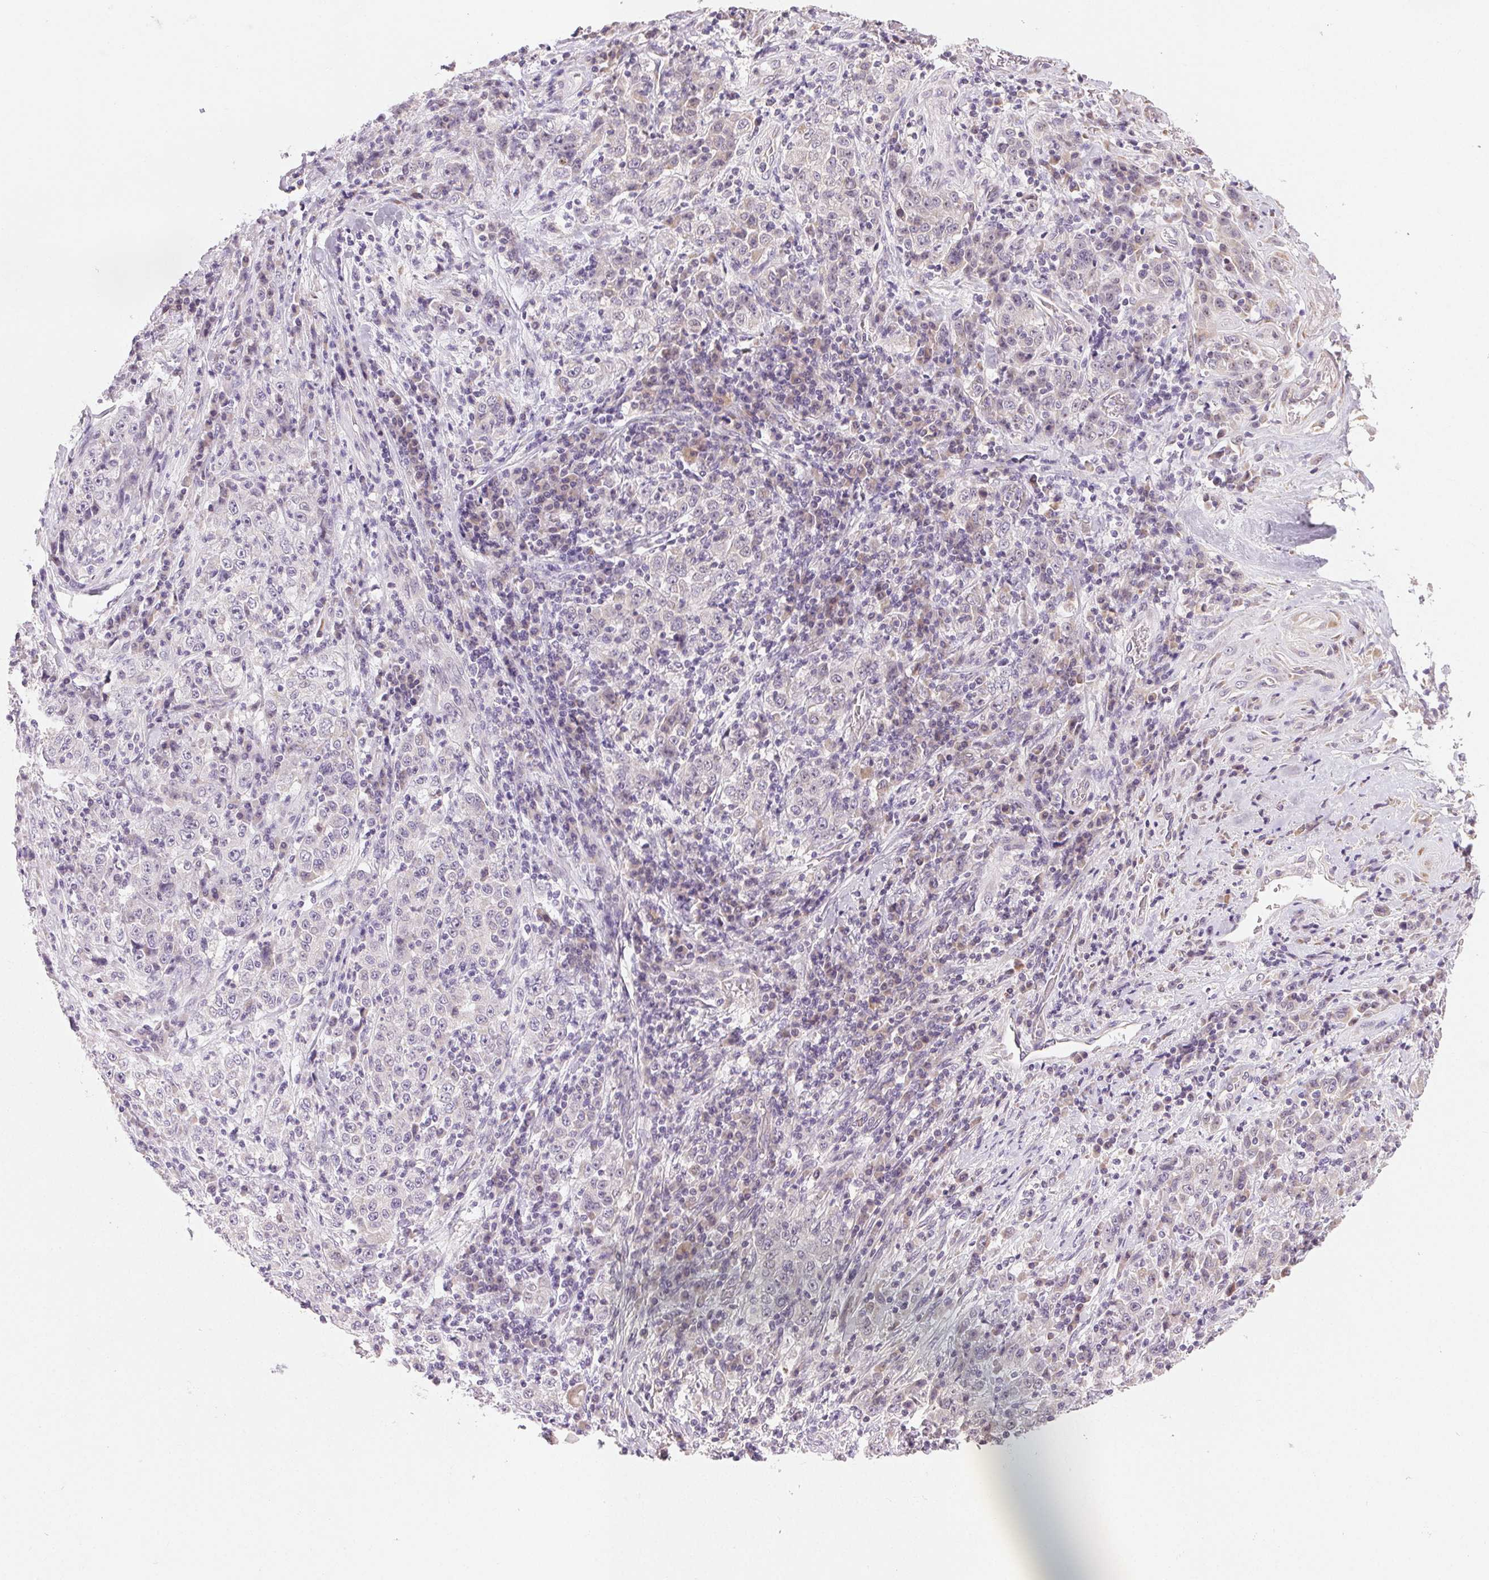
{"staining": {"intensity": "negative", "quantity": "none", "location": "none"}, "tissue": "stomach cancer", "cell_type": "Tumor cells", "image_type": "cancer", "snomed": [{"axis": "morphology", "description": "Normal tissue, NOS"}, {"axis": "morphology", "description": "Adenocarcinoma, NOS"}, {"axis": "topography", "description": "Stomach, upper"}, {"axis": "topography", "description": "Stomach"}], "caption": "Stomach adenocarcinoma was stained to show a protein in brown. There is no significant expression in tumor cells.", "gene": "MYBL1", "patient": {"sex": "male", "age": 59}}